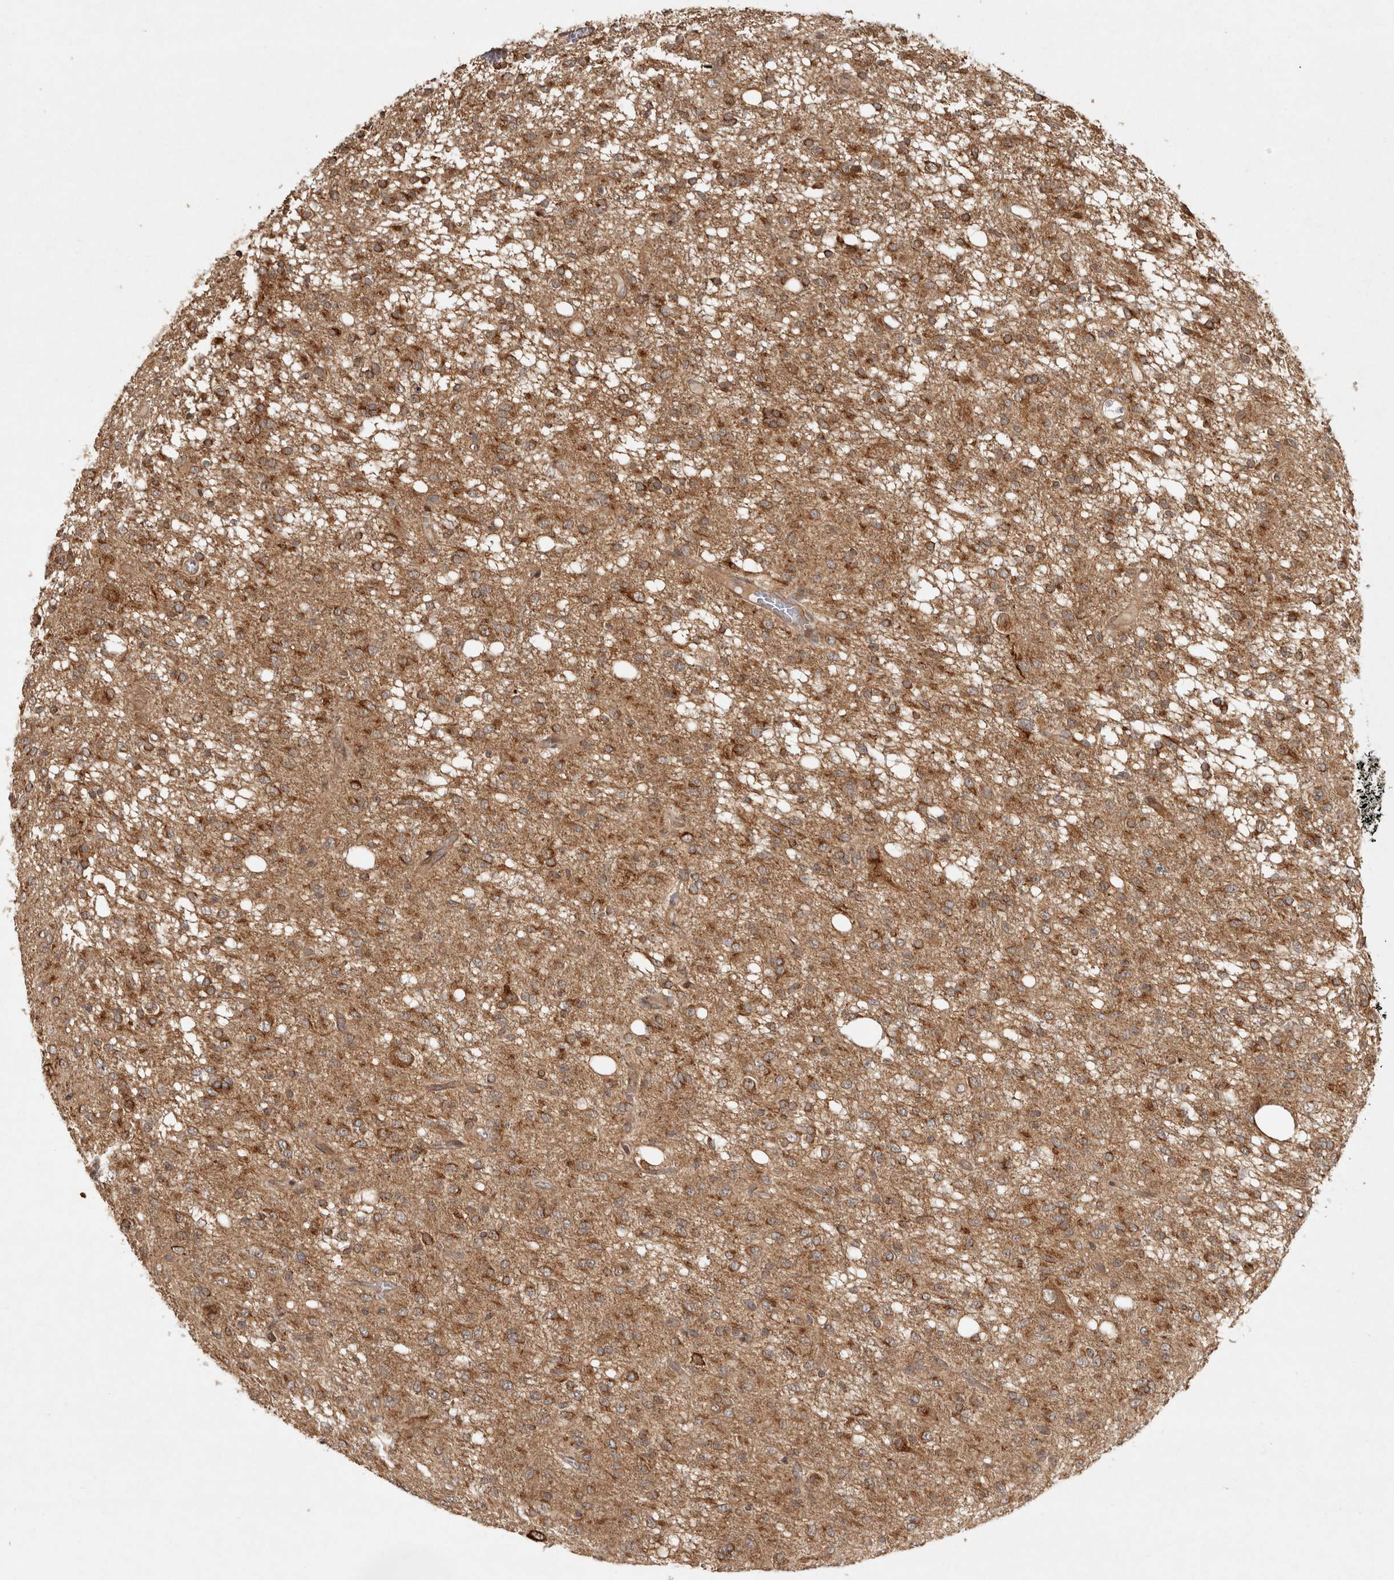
{"staining": {"intensity": "moderate", "quantity": ">75%", "location": "cytoplasmic/membranous"}, "tissue": "glioma", "cell_type": "Tumor cells", "image_type": "cancer", "snomed": [{"axis": "morphology", "description": "Glioma, malignant, High grade"}, {"axis": "topography", "description": "Brain"}], "caption": "Moderate cytoplasmic/membranous protein expression is present in approximately >75% of tumor cells in glioma.", "gene": "CAMSAP2", "patient": {"sex": "female", "age": 59}}